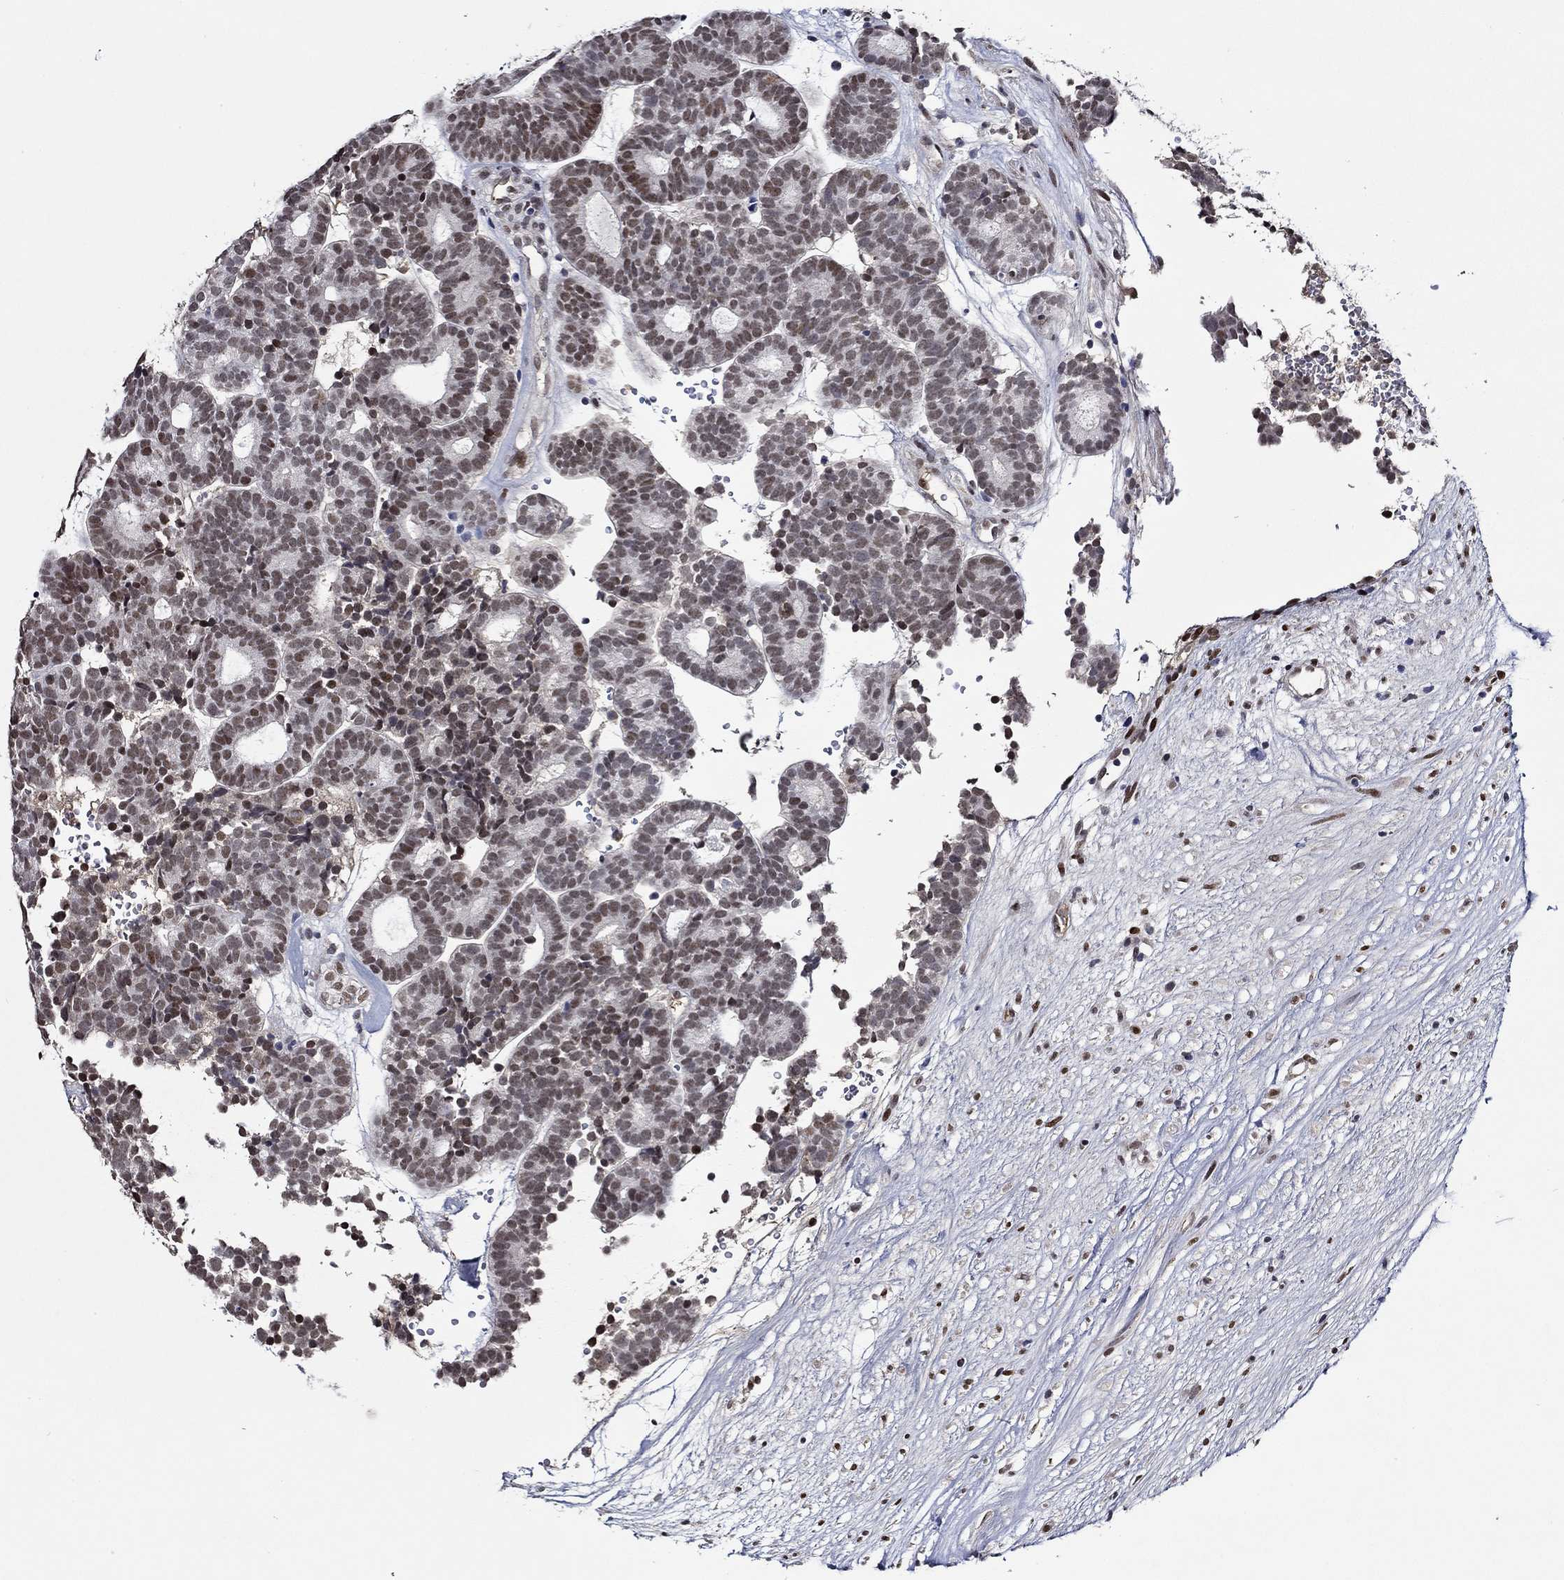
{"staining": {"intensity": "moderate", "quantity": ">75%", "location": "nuclear"}, "tissue": "head and neck cancer", "cell_type": "Tumor cells", "image_type": "cancer", "snomed": [{"axis": "morphology", "description": "Adenocarcinoma, NOS"}, {"axis": "topography", "description": "Head-Neck"}], "caption": "About >75% of tumor cells in human head and neck cancer (adenocarcinoma) reveal moderate nuclear protein positivity as visualized by brown immunohistochemical staining.", "gene": "GATA2", "patient": {"sex": "female", "age": 81}}